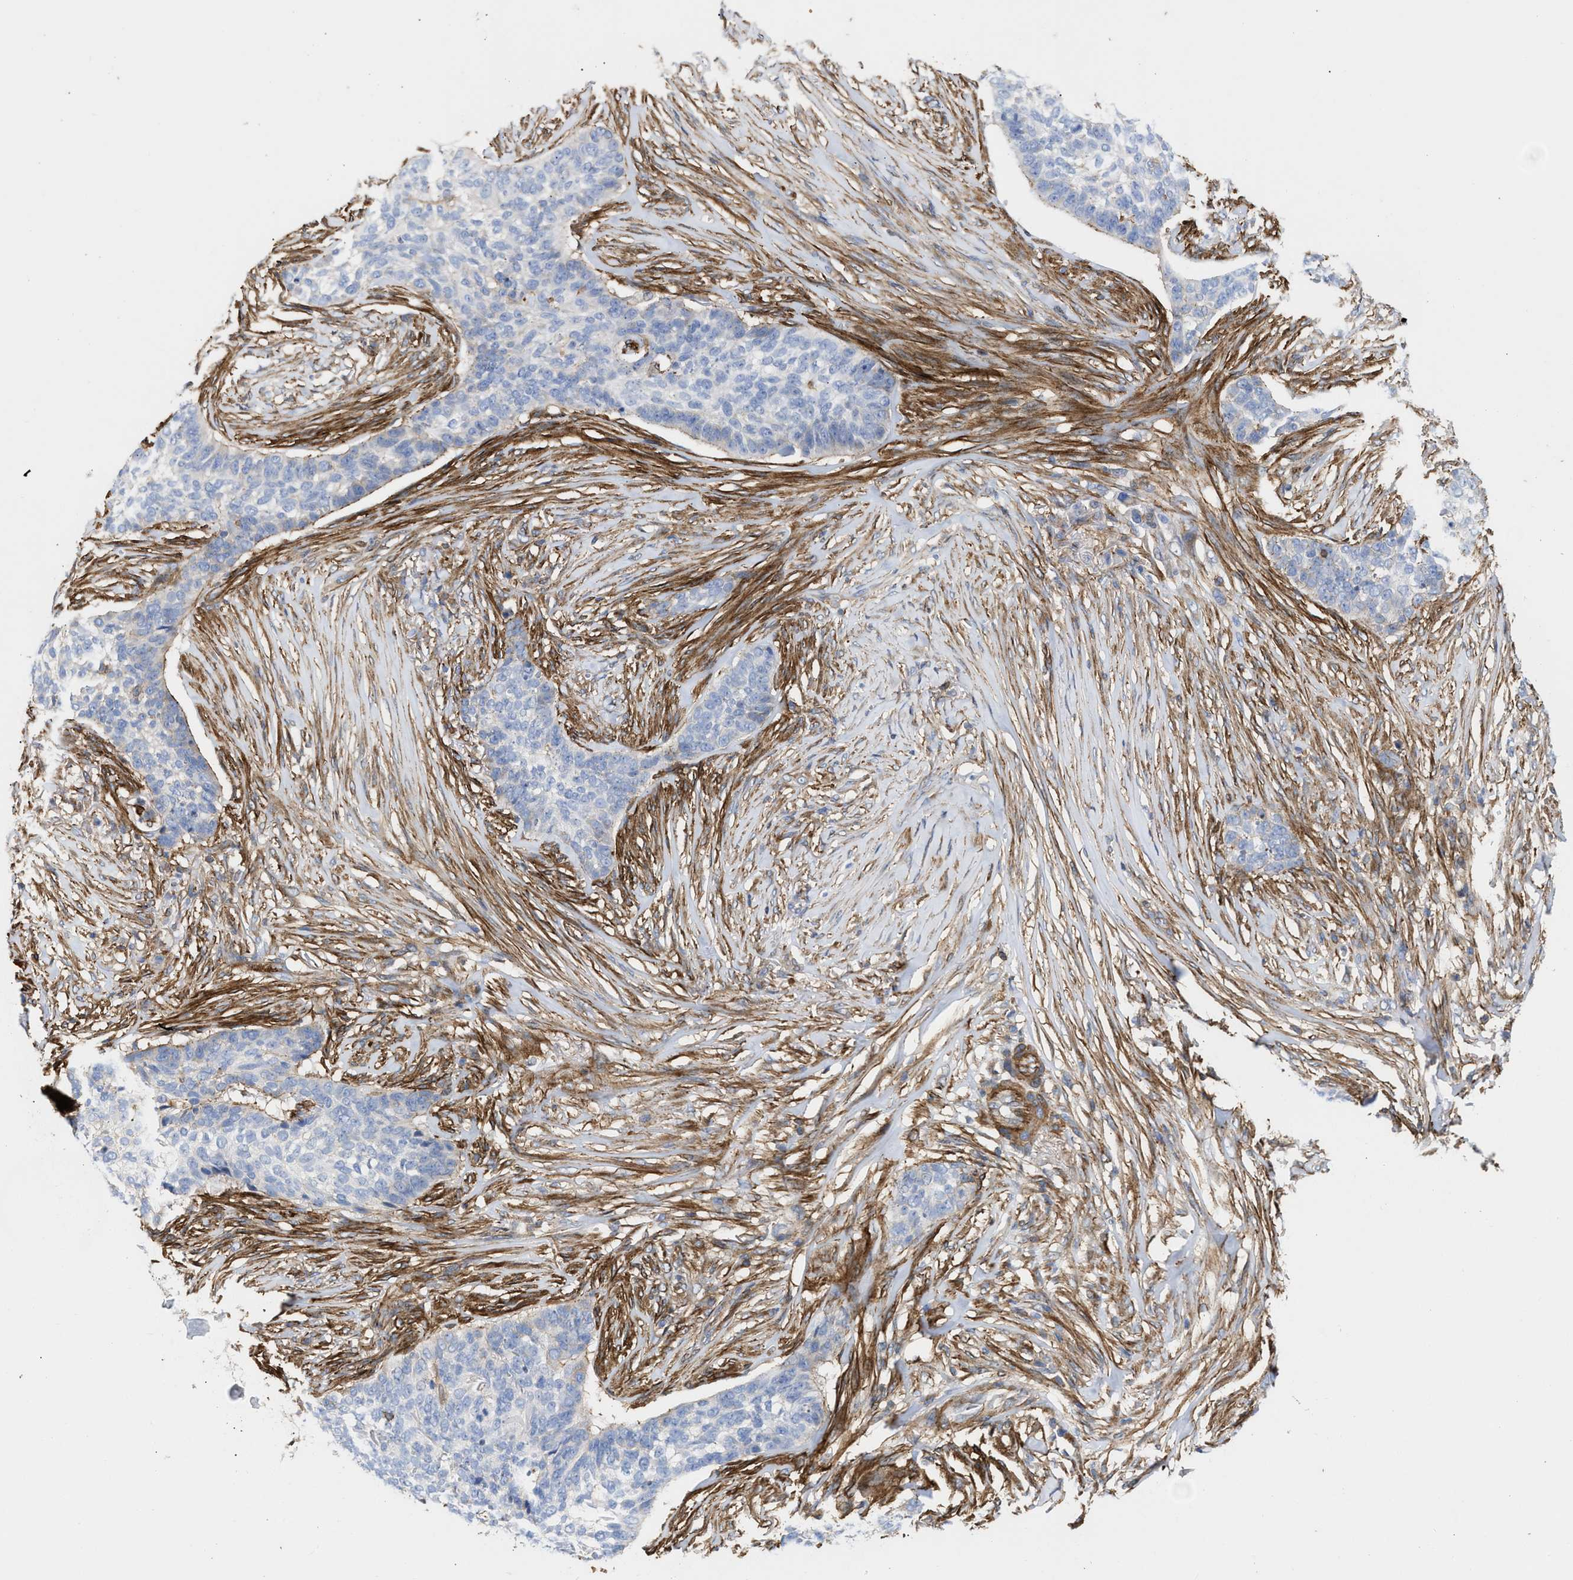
{"staining": {"intensity": "negative", "quantity": "none", "location": "none"}, "tissue": "skin cancer", "cell_type": "Tumor cells", "image_type": "cancer", "snomed": [{"axis": "morphology", "description": "Basal cell carcinoma"}, {"axis": "topography", "description": "Skin"}], "caption": "This is an immunohistochemistry photomicrograph of human skin cancer. There is no staining in tumor cells.", "gene": "HS3ST5", "patient": {"sex": "male", "age": 85}}